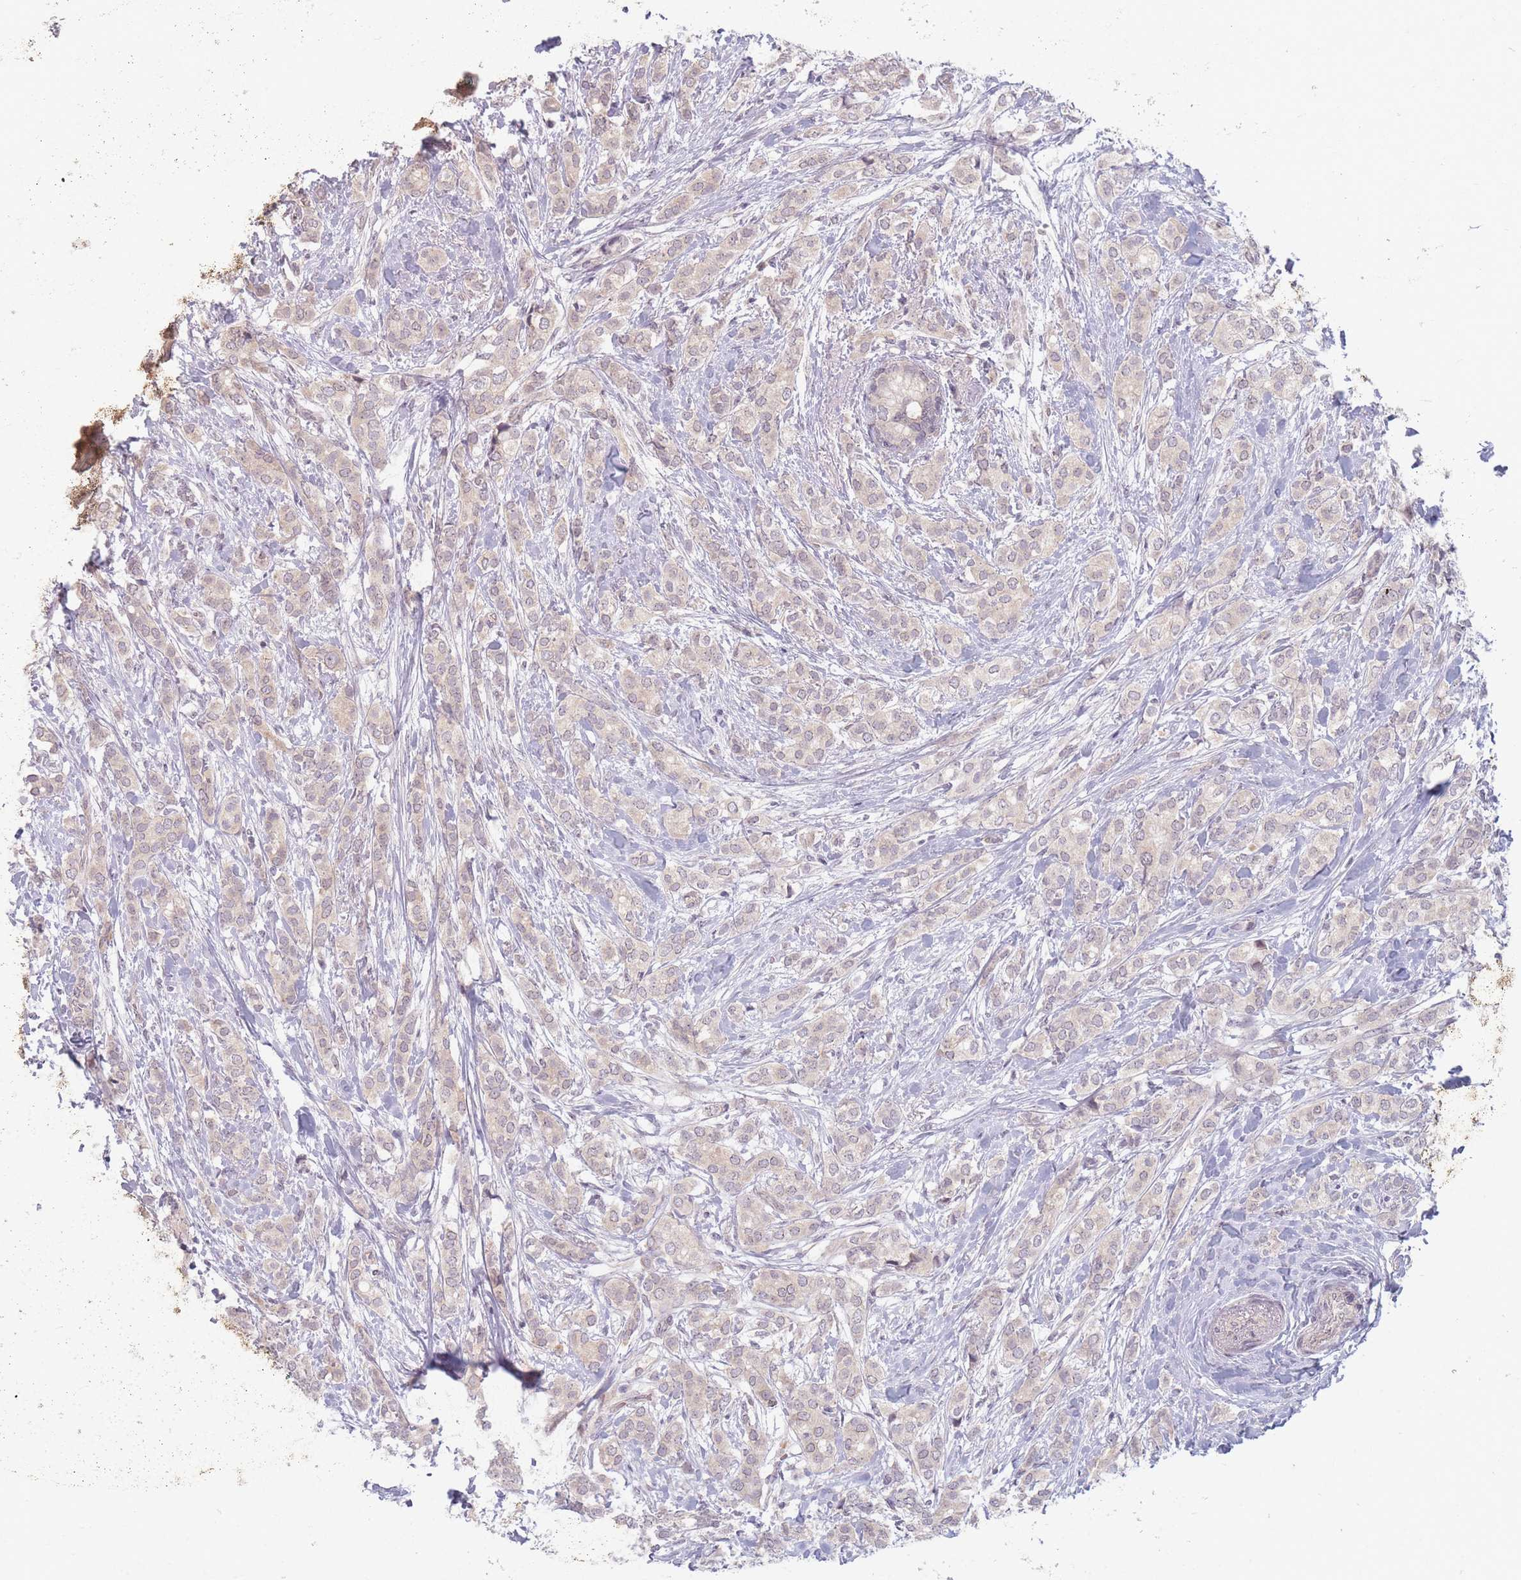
{"staining": {"intensity": "weak", "quantity": ">75%", "location": "nuclear"}, "tissue": "breast cancer", "cell_type": "Tumor cells", "image_type": "cancer", "snomed": [{"axis": "morphology", "description": "Duct carcinoma"}, {"axis": "topography", "description": "Breast"}], "caption": "Tumor cells demonstrate low levels of weak nuclear positivity in approximately >75% of cells in human infiltrating ductal carcinoma (breast). Ihc stains the protein of interest in brown and the nuclei are stained blue.", "gene": "GABRA6", "patient": {"sex": "female", "age": 73}}